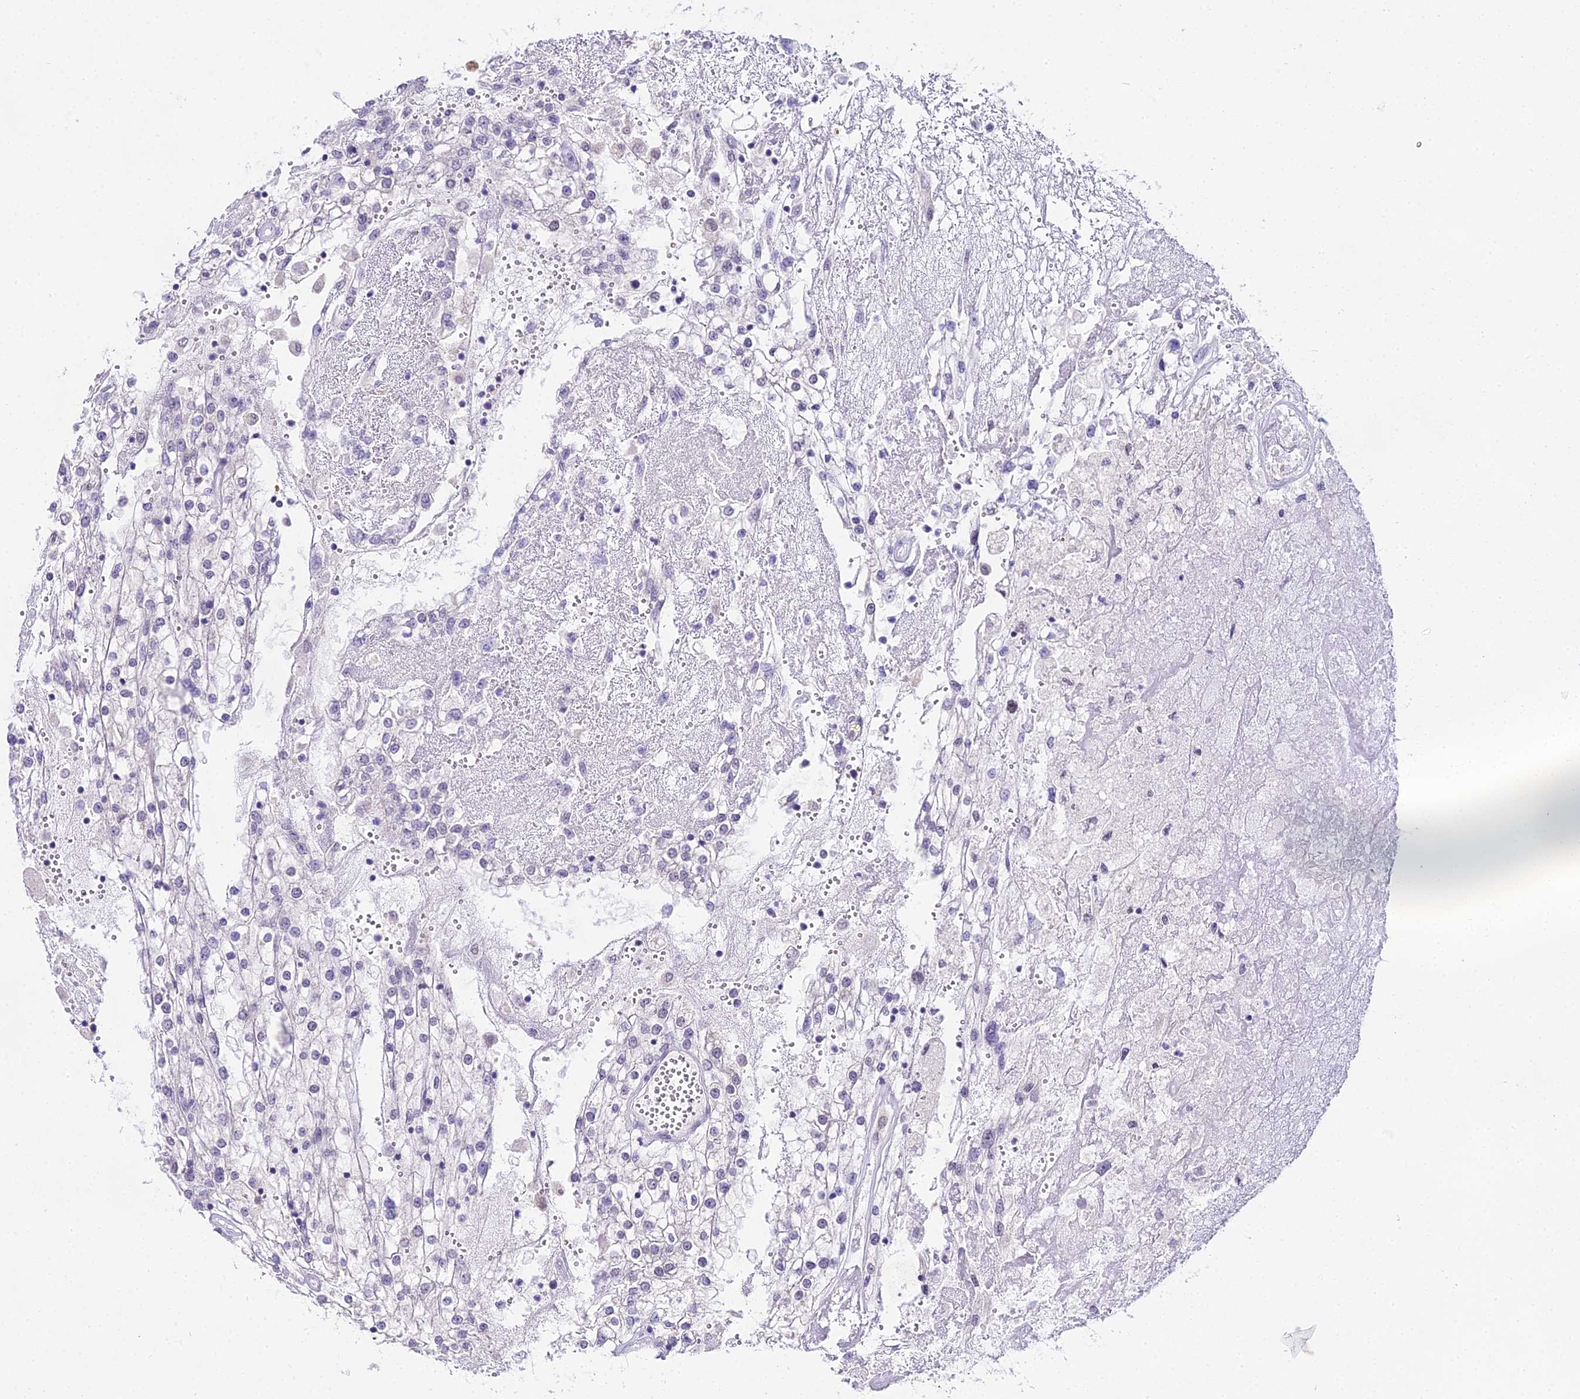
{"staining": {"intensity": "negative", "quantity": "none", "location": "none"}, "tissue": "renal cancer", "cell_type": "Tumor cells", "image_type": "cancer", "snomed": [{"axis": "morphology", "description": "Adenocarcinoma, NOS"}, {"axis": "topography", "description": "Kidney"}], "caption": "Immunohistochemical staining of human renal adenocarcinoma shows no significant staining in tumor cells.", "gene": "MAT2A", "patient": {"sex": "female", "age": 52}}